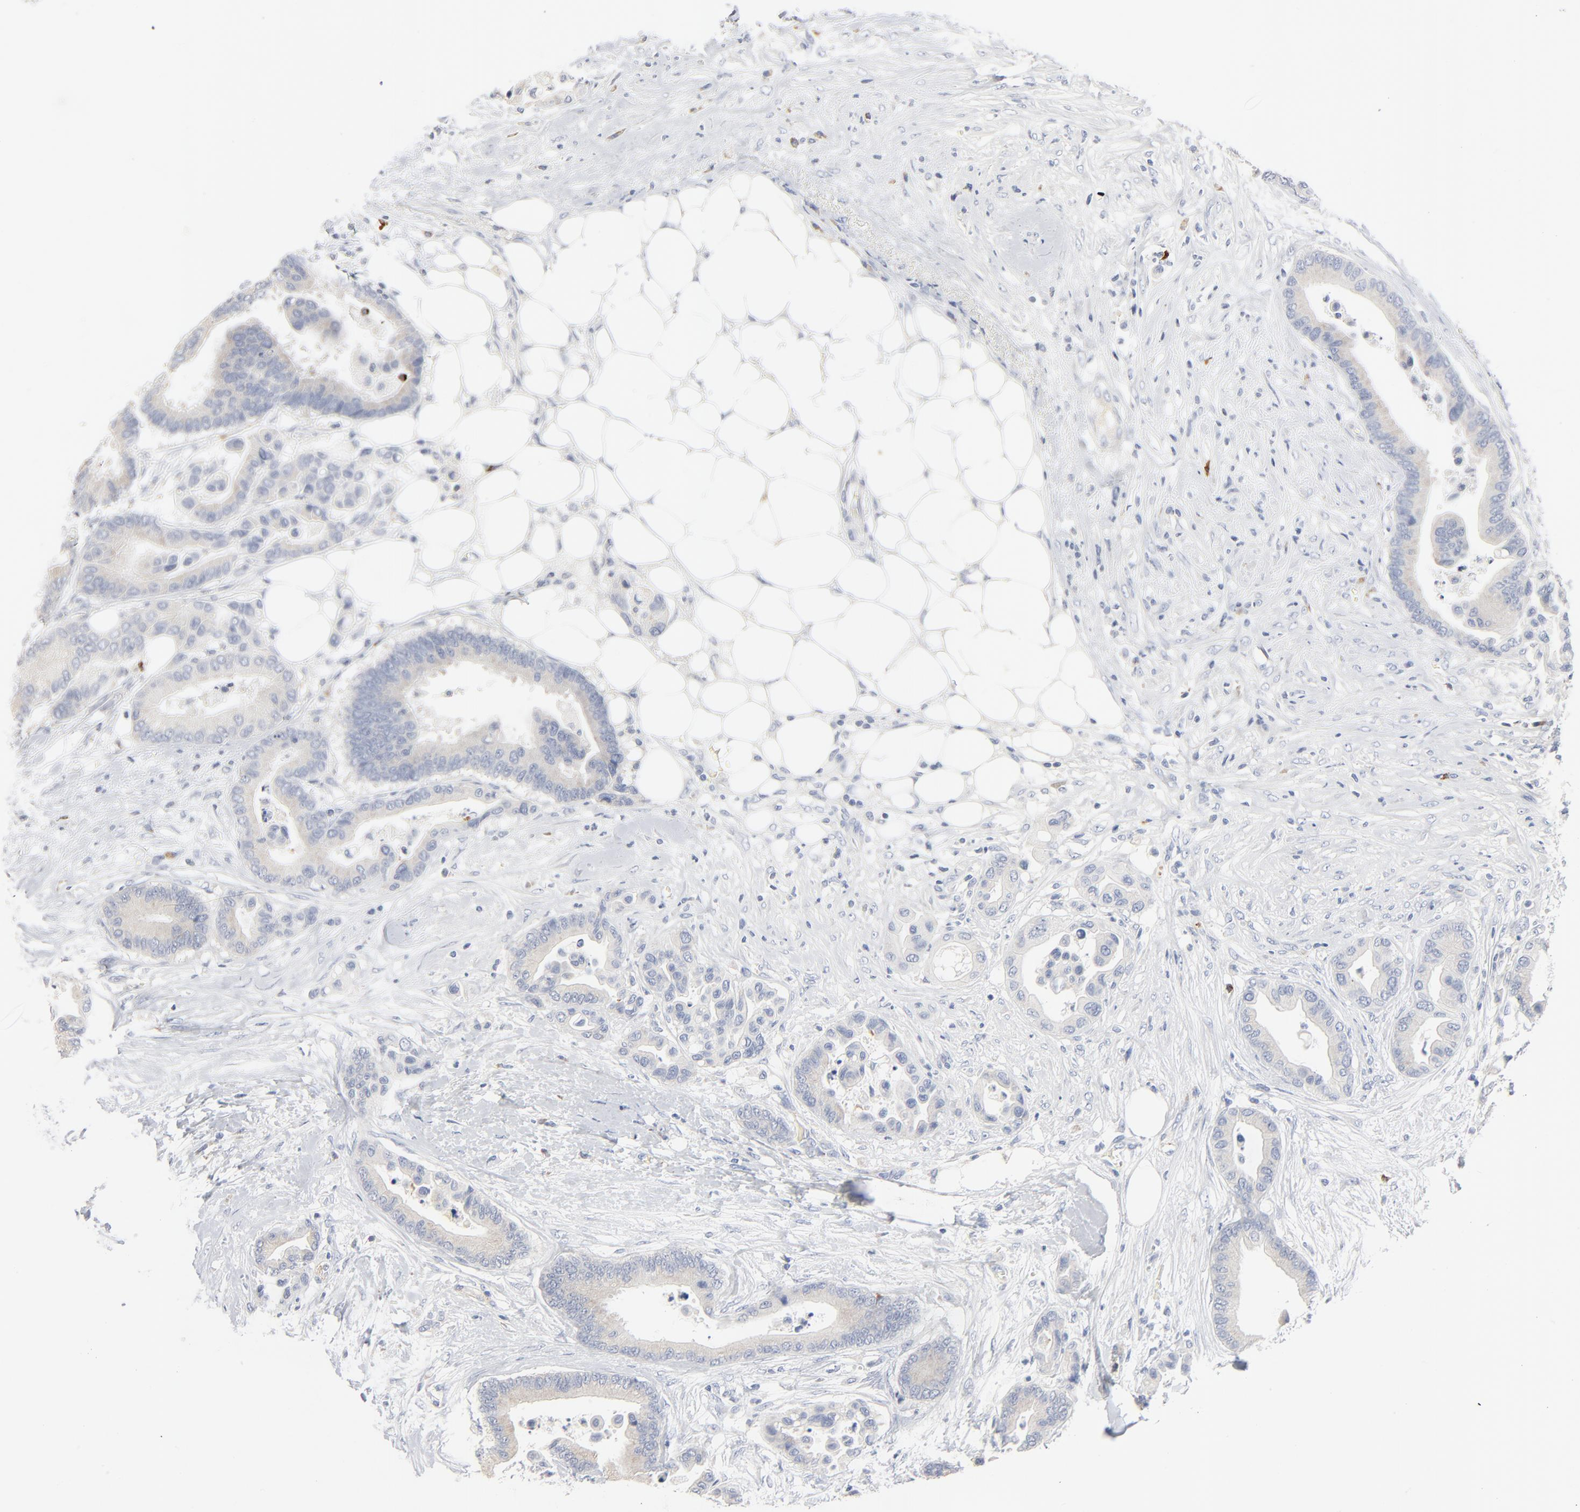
{"staining": {"intensity": "negative", "quantity": "none", "location": "none"}, "tissue": "colorectal cancer", "cell_type": "Tumor cells", "image_type": "cancer", "snomed": [{"axis": "morphology", "description": "Adenocarcinoma, NOS"}, {"axis": "topography", "description": "Colon"}], "caption": "Immunohistochemistry (IHC) histopathology image of neoplastic tissue: colorectal adenocarcinoma stained with DAB (3,3'-diaminobenzidine) demonstrates no significant protein positivity in tumor cells.", "gene": "GZMB", "patient": {"sex": "male", "age": 82}}